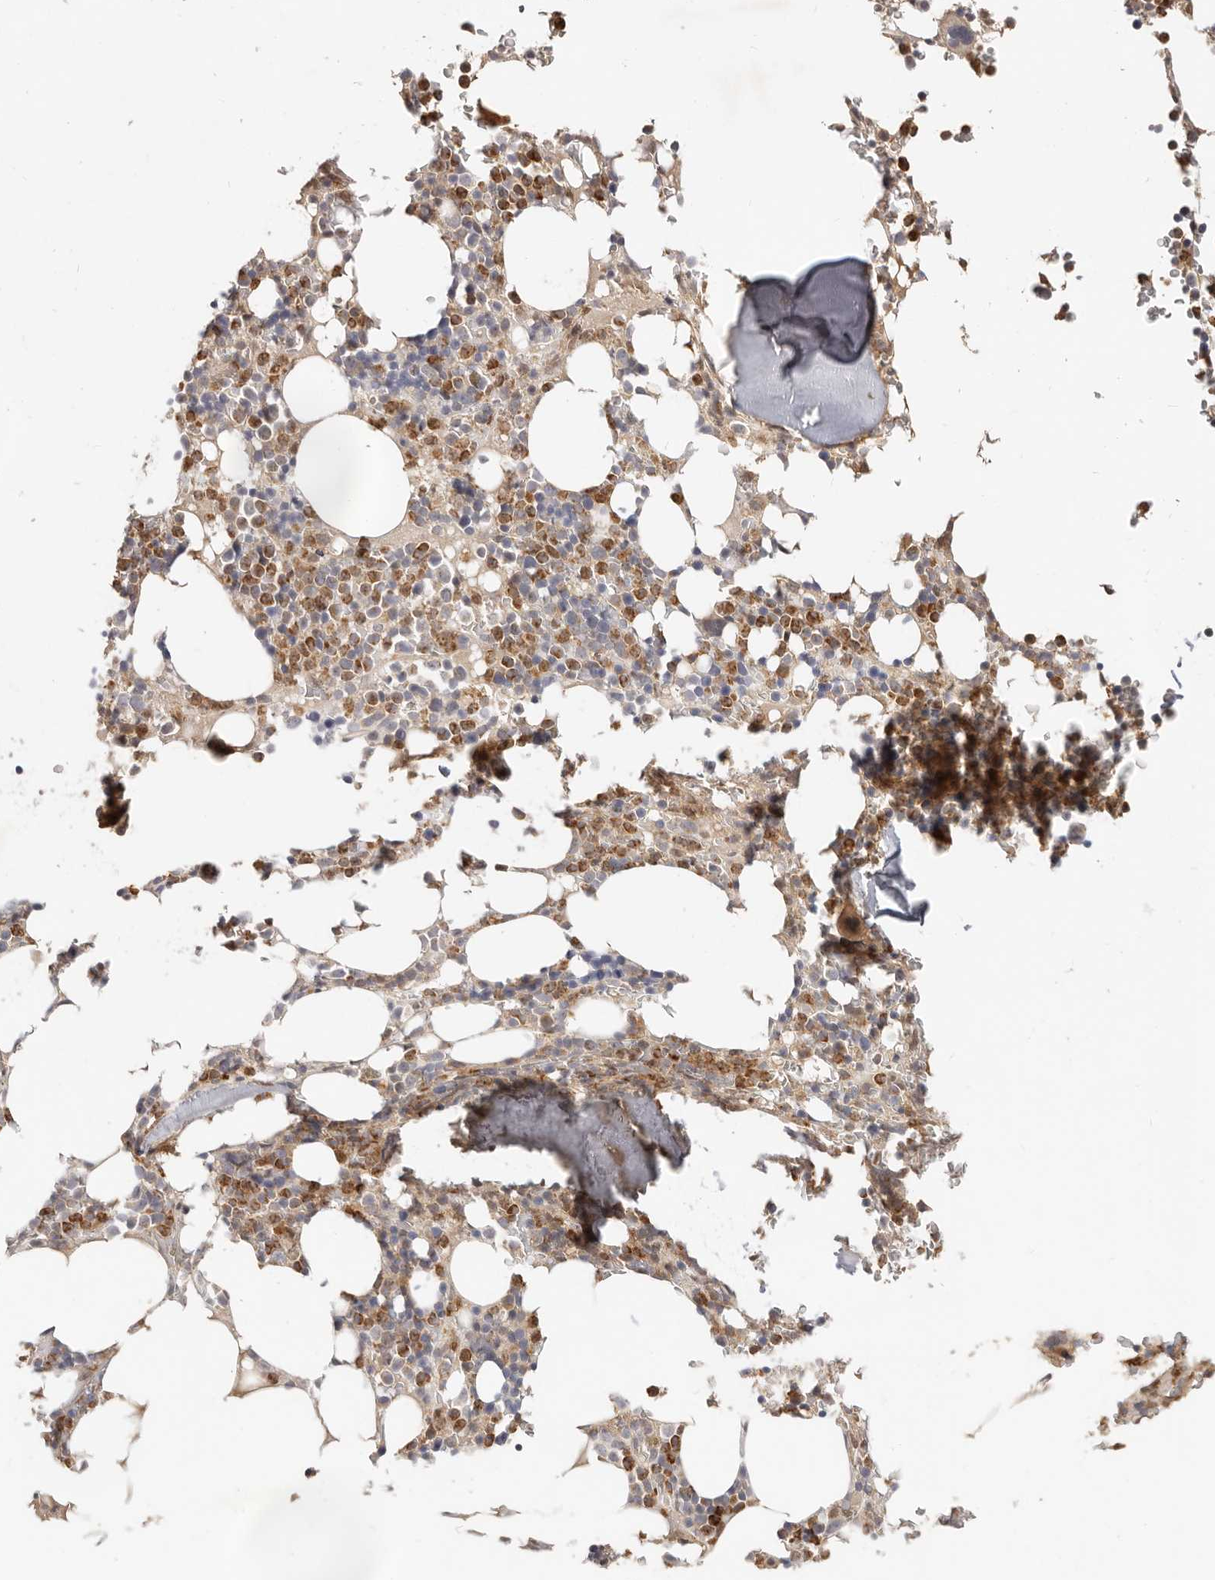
{"staining": {"intensity": "moderate", "quantity": "25%-75%", "location": "cytoplasmic/membranous,nuclear"}, "tissue": "bone marrow", "cell_type": "Hematopoietic cells", "image_type": "normal", "snomed": [{"axis": "morphology", "description": "Normal tissue, NOS"}, {"axis": "topography", "description": "Bone marrow"}], "caption": "DAB immunohistochemical staining of unremarkable human bone marrow reveals moderate cytoplasmic/membranous,nuclear protein staining in about 25%-75% of hematopoietic cells. (brown staining indicates protein expression, while blue staining denotes nuclei).", "gene": "USP49", "patient": {"sex": "male", "age": 58}}